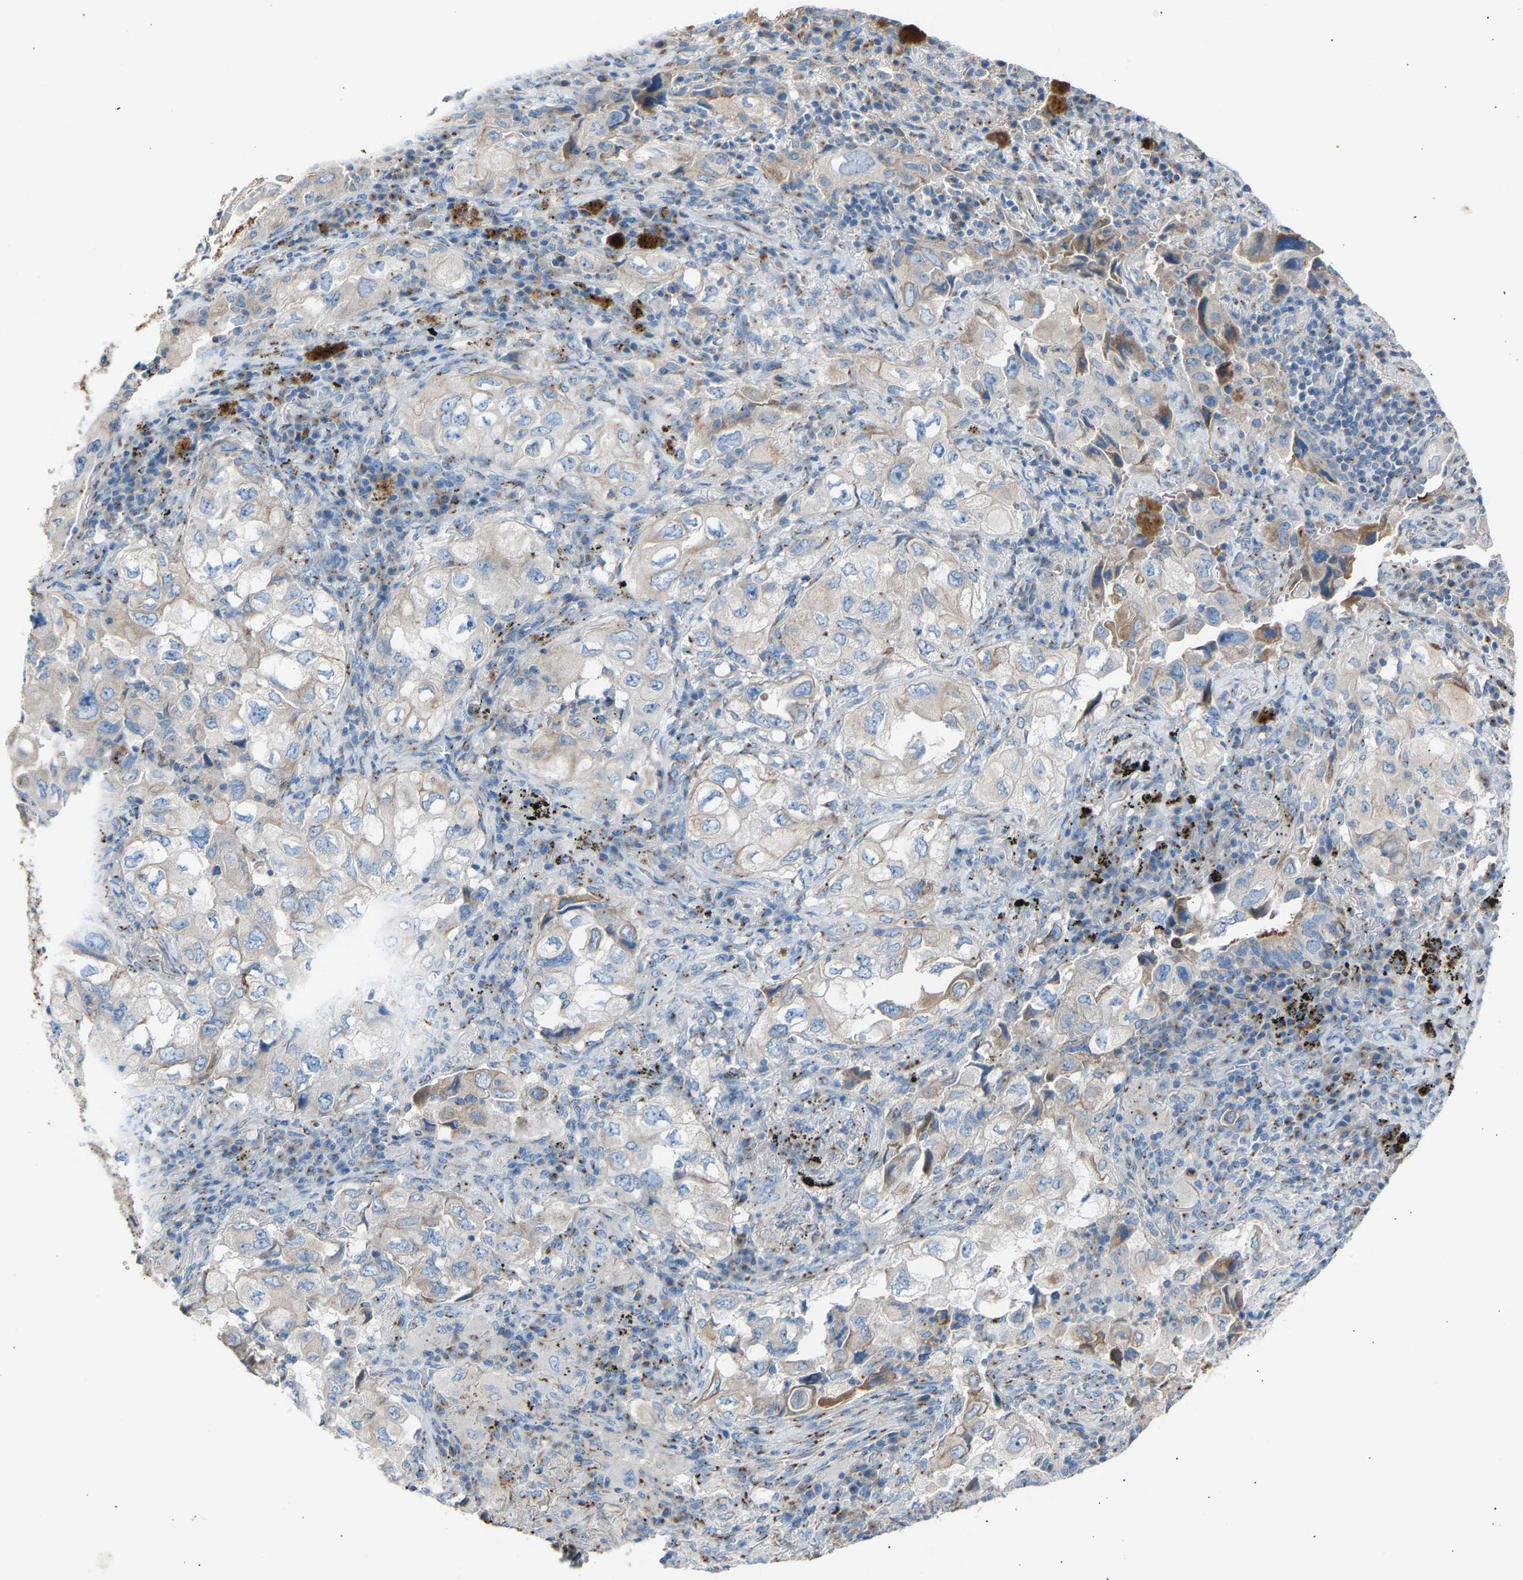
{"staining": {"intensity": "weak", "quantity": "<25%", "location": "cytoplasmic/membranous"}, "tissue": "lung cancer", "cell_type": "Tumor cells", "image_type": "cancer", "snomed": [{"axis": "morphology", "description": "Adenocarcinoma, NOS"}, {"axis": "topography", "description": "Lung"}], "caption": "This is an IHC photomicrograph of human lung cancer. There is no staining in tumor cells.", "gene": "CYREN", "patient": {"sex": "male", "age": 64}}